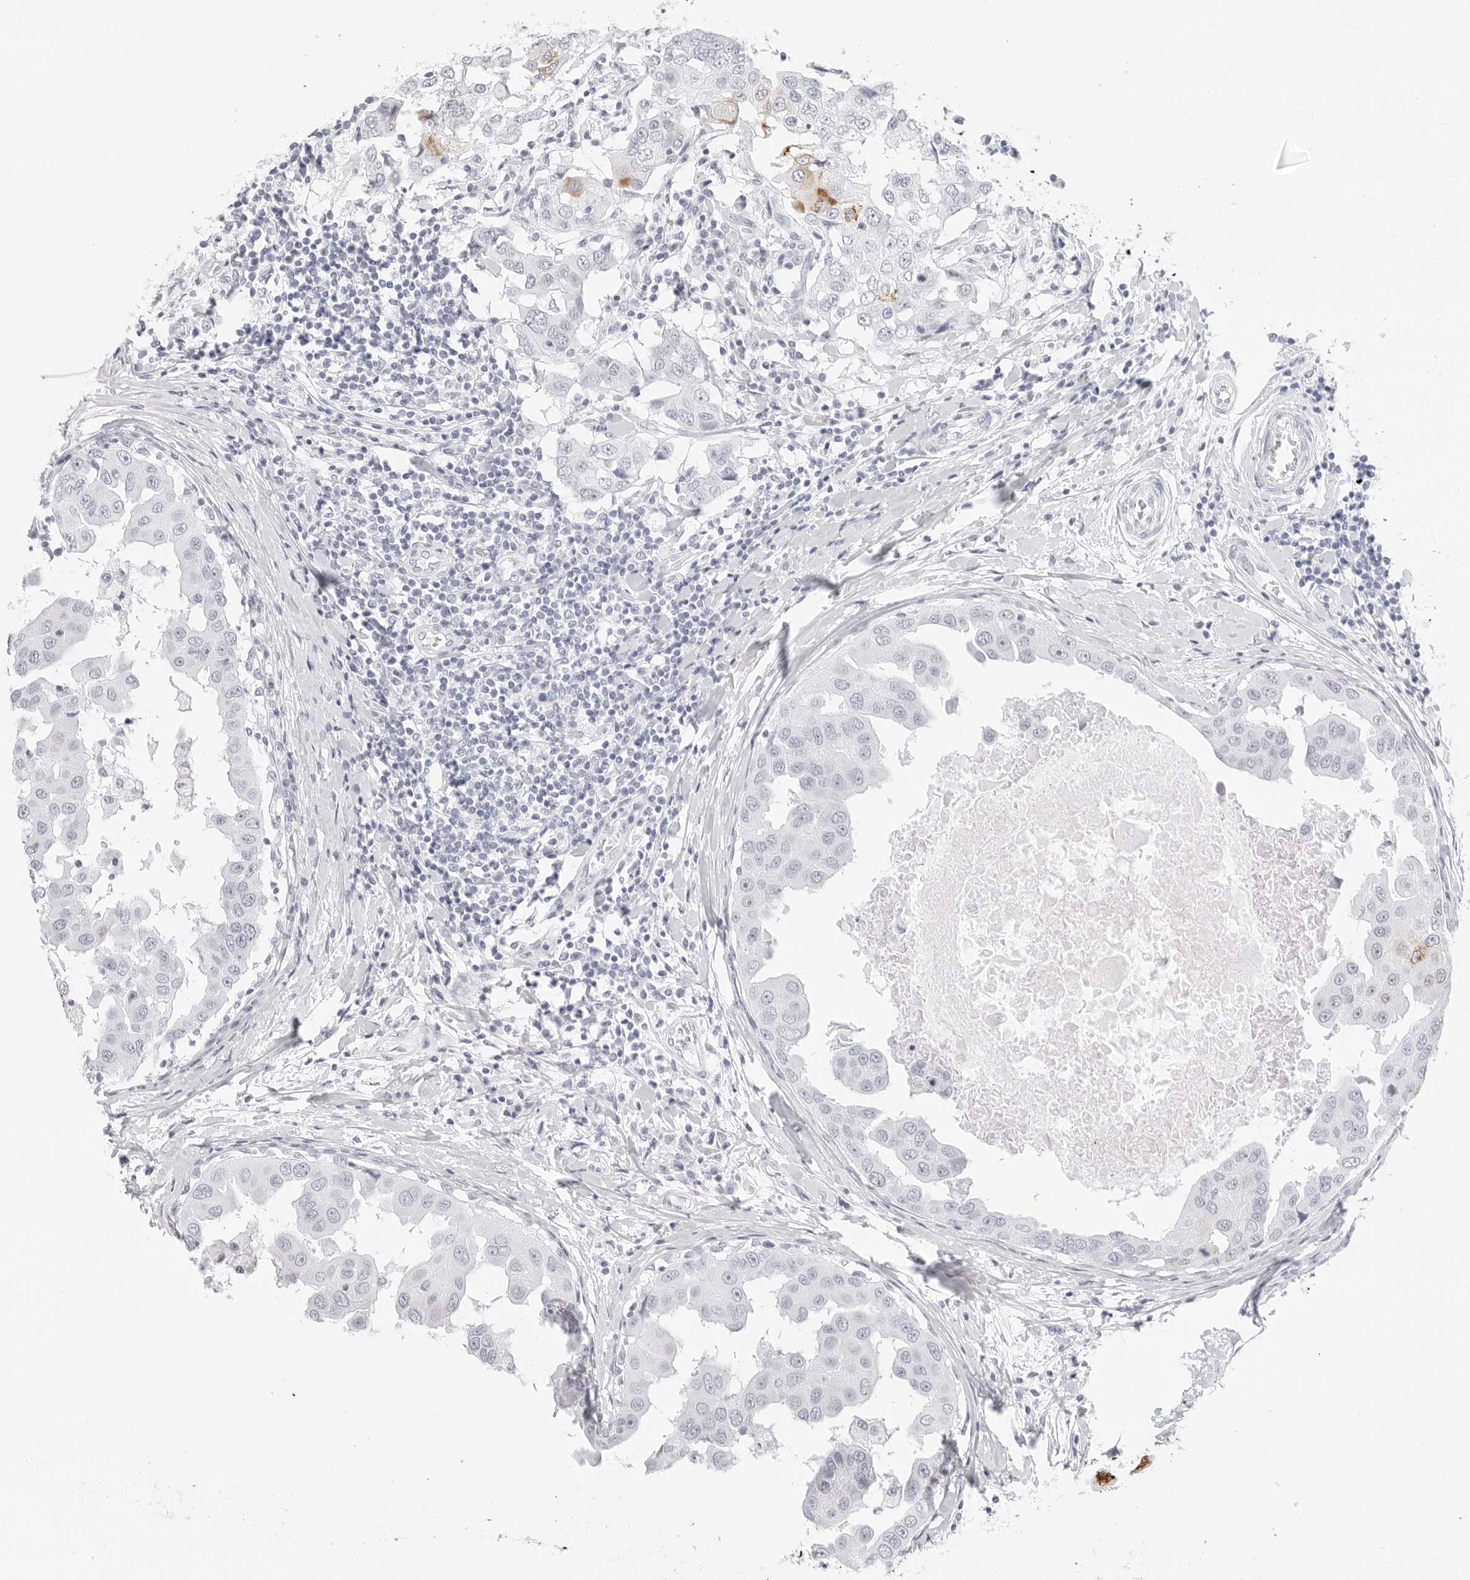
{"staining": {"intensity": "moderate", "quantity": "<25%", "location": "cytoplasmic/membranous"}, "tissue": "breast cancer", "cell_type": "Tumor cells", "image_type": "cancer", "snomed": [{"axis": "morphology", "description": "Duct carcinoma"}, {"axis": "topography", "description": "Breast"}], "caption": "An image of human breast intraductal carcinoma stained for a protein displays moderate cytoplasmic/membranous brown staining in tumor cells. (IHC, brightfield microscopy, high magnification).", "gene": "HMGCS2", "patient": {"sex": "female", "age": 27}}